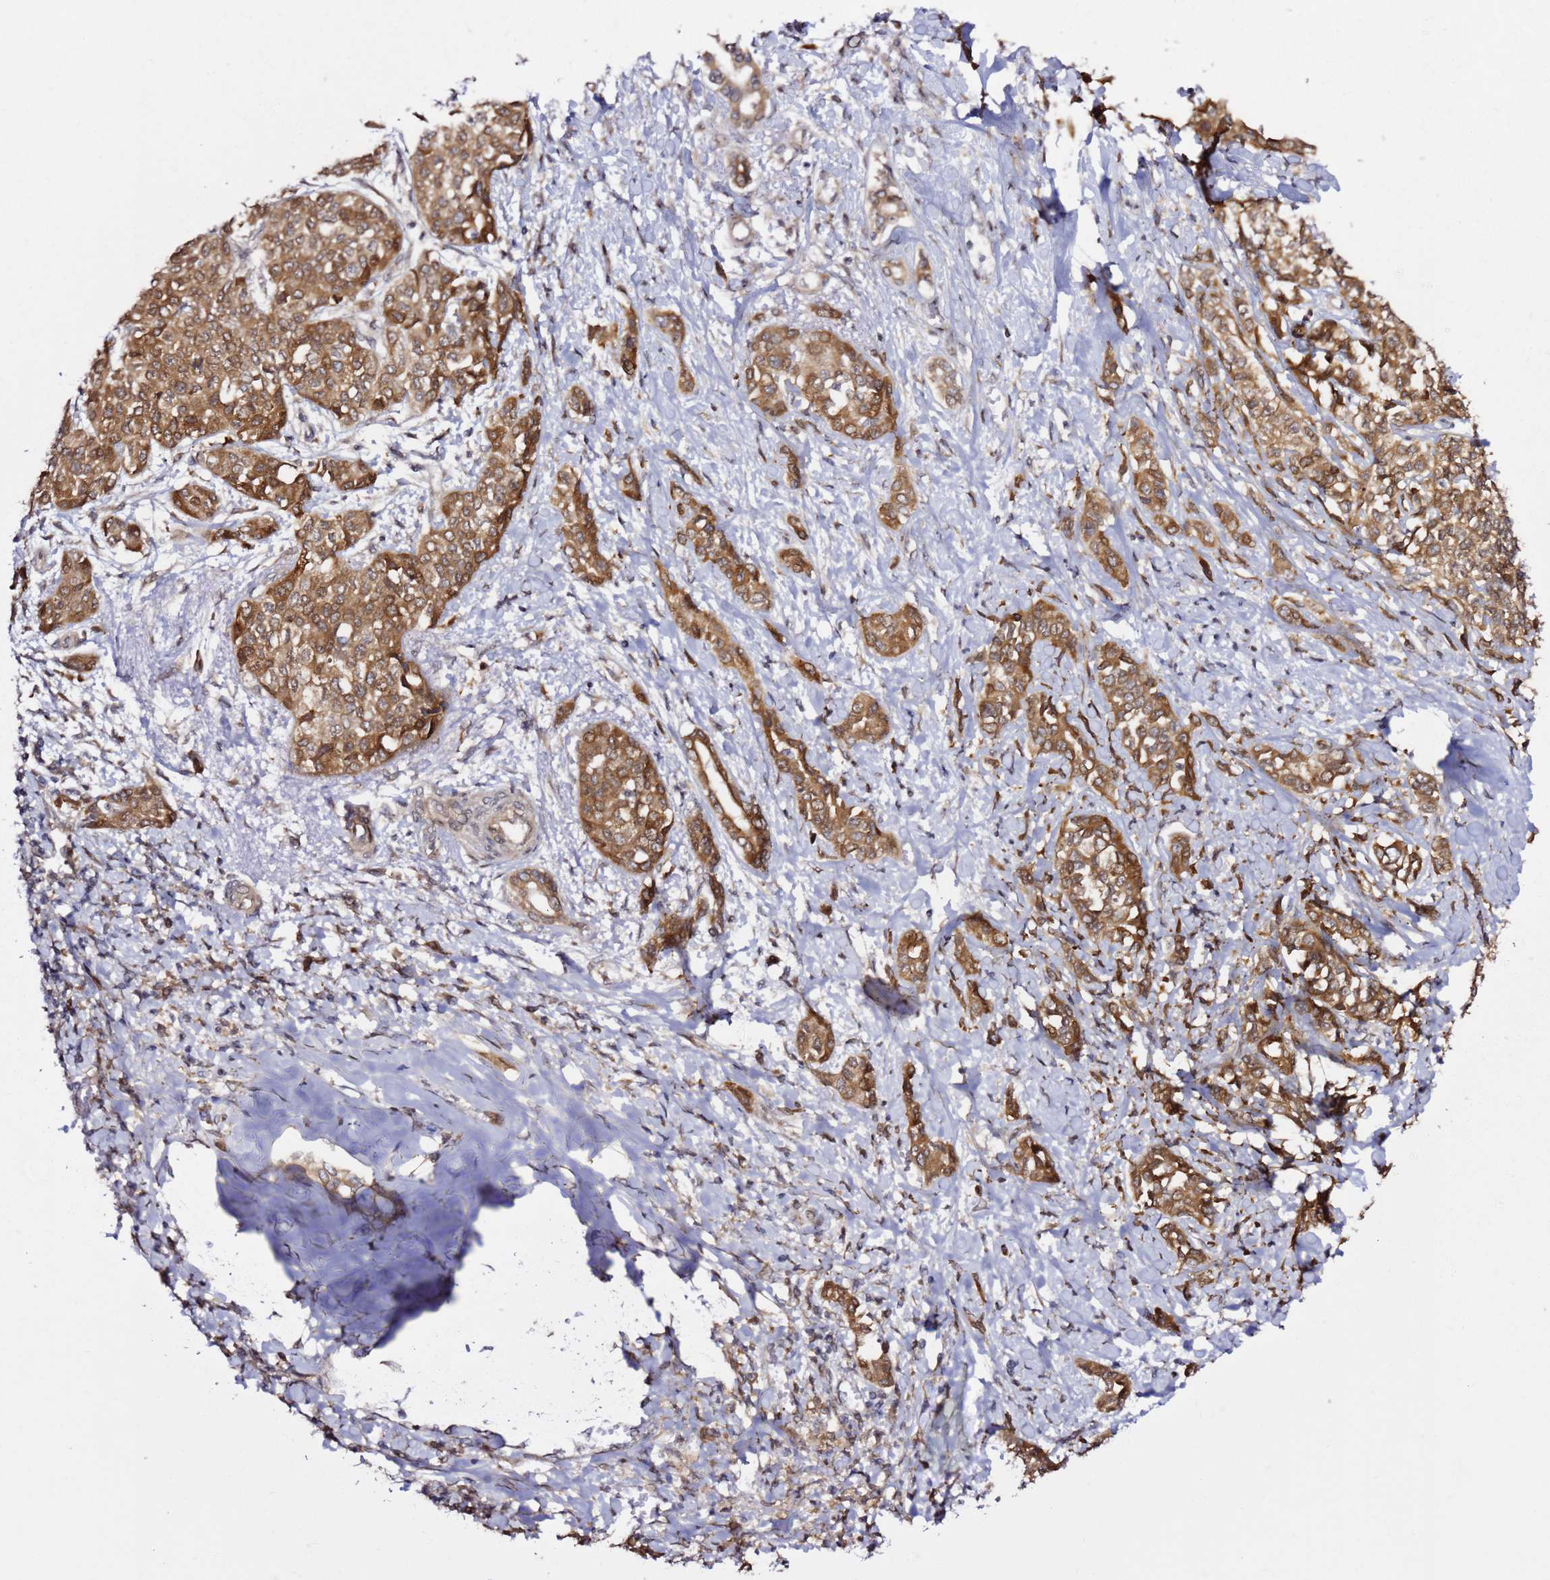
{"staining": {"intensity": "moderate", "quantity": ">75%", "location": "cytoplasmic/membranous"}, "tissue": "liver cancer", "cell_type": "Tumor cells", "image_type": "cancer", "snomed": [{"axis": "morphology", "description": "Cholangiocarcinoma"}, {"axis": "topography", "description": "Liver"}], "caption": "A micrograph showing moderate cytoplasmic/membranous positivity in about >75% of tumor cells in cholangiocarcinoma (liver), as visualized by brown immunohistochemical staining.", "gene": "PRKAB2", "patient": {"sex": "female", "age": 77}}